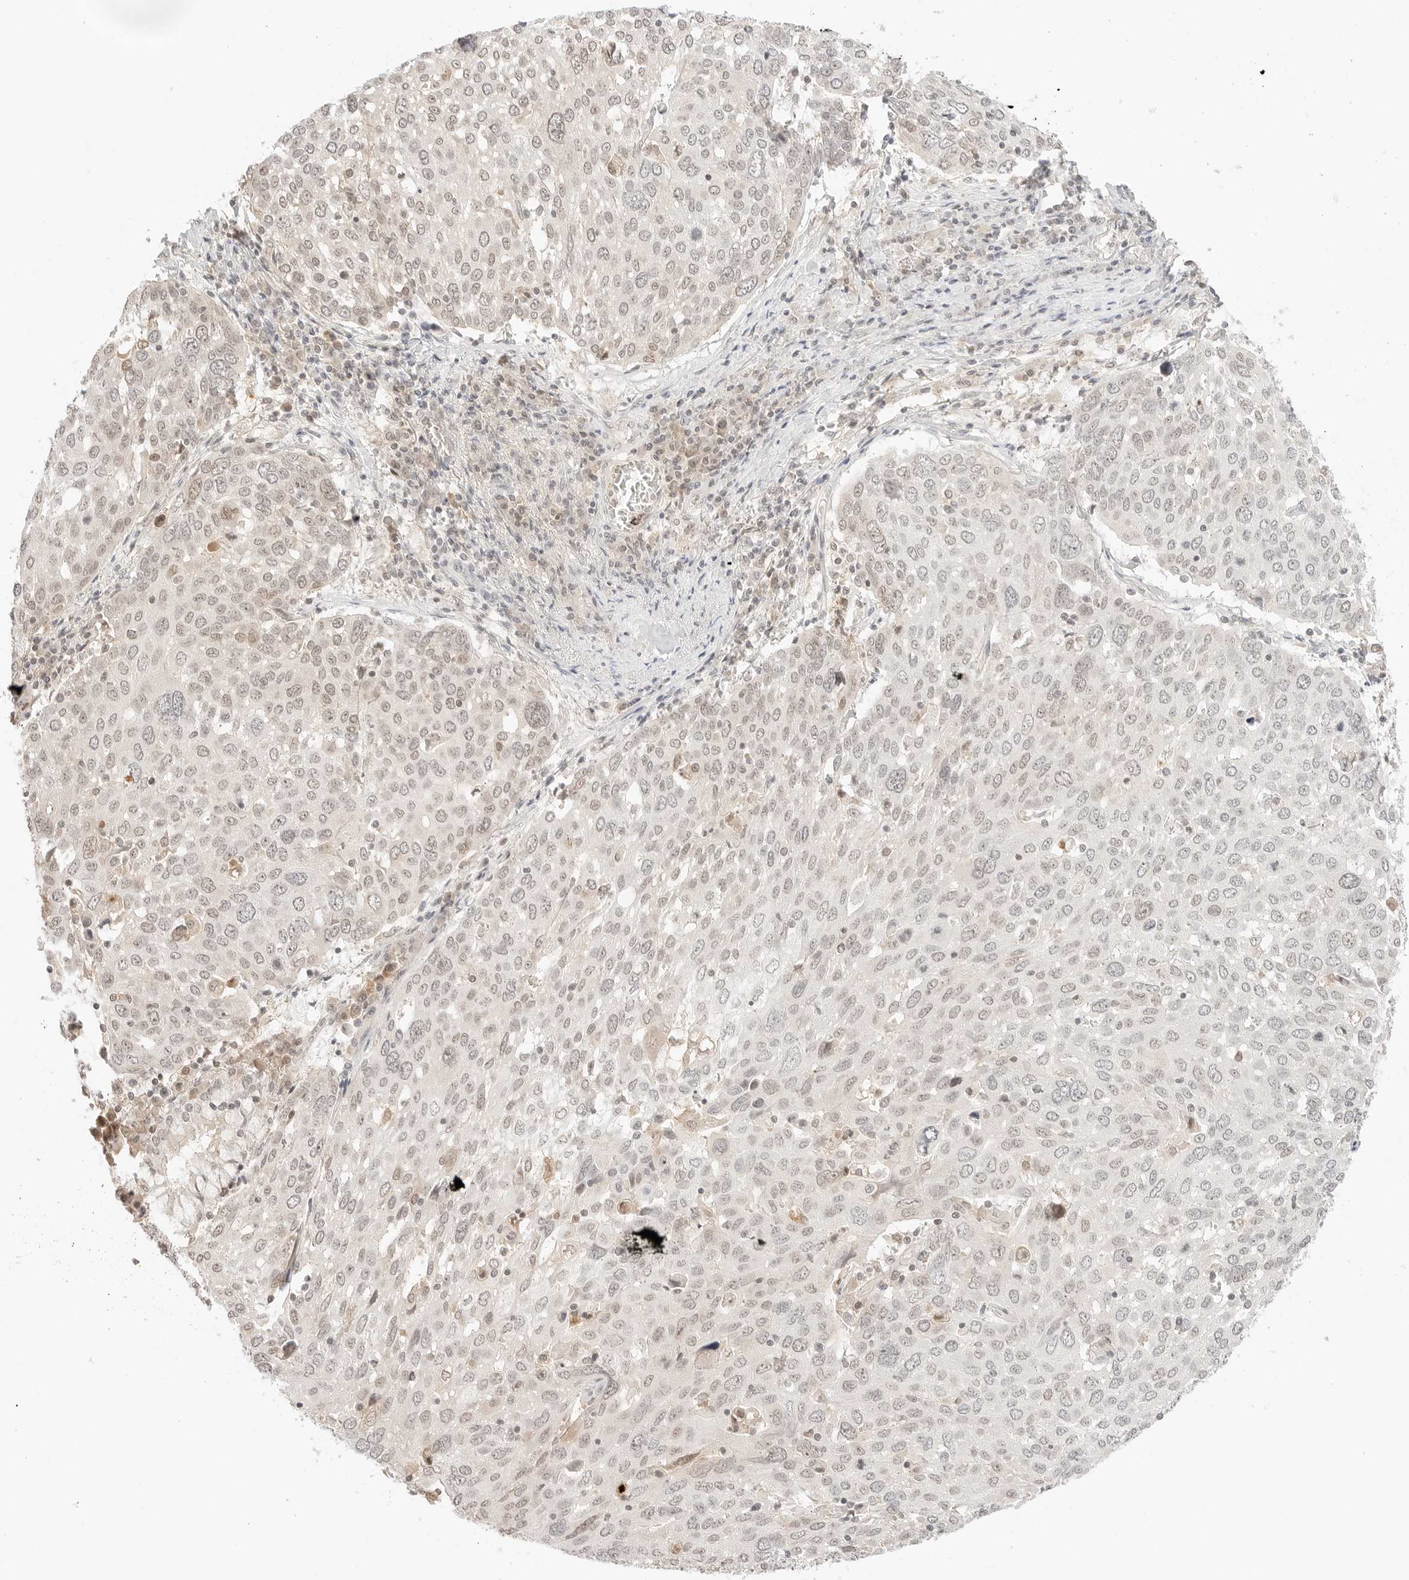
{"staining": {"intensity": "weak", "quantity": "25%-75%", "location": "nuclear"}, "tissue": "lung cancer", "cell_type": "Tumor cells", "image_type": "cancer", "snomed": [{"axis": "morphology", "description": "Squamous cell carcinoma, NOS"}, {"axis": "topography", "description": "Lung"}], "caption": "An IHC micrograph of tumor tissue is shown. Protein staining in brown shows weak nuclear positivity in lung squamous cell carcinoma within tumor cells.", "gene": "RPS6KL1", "patient": {"sex": "male", "age": 65}}